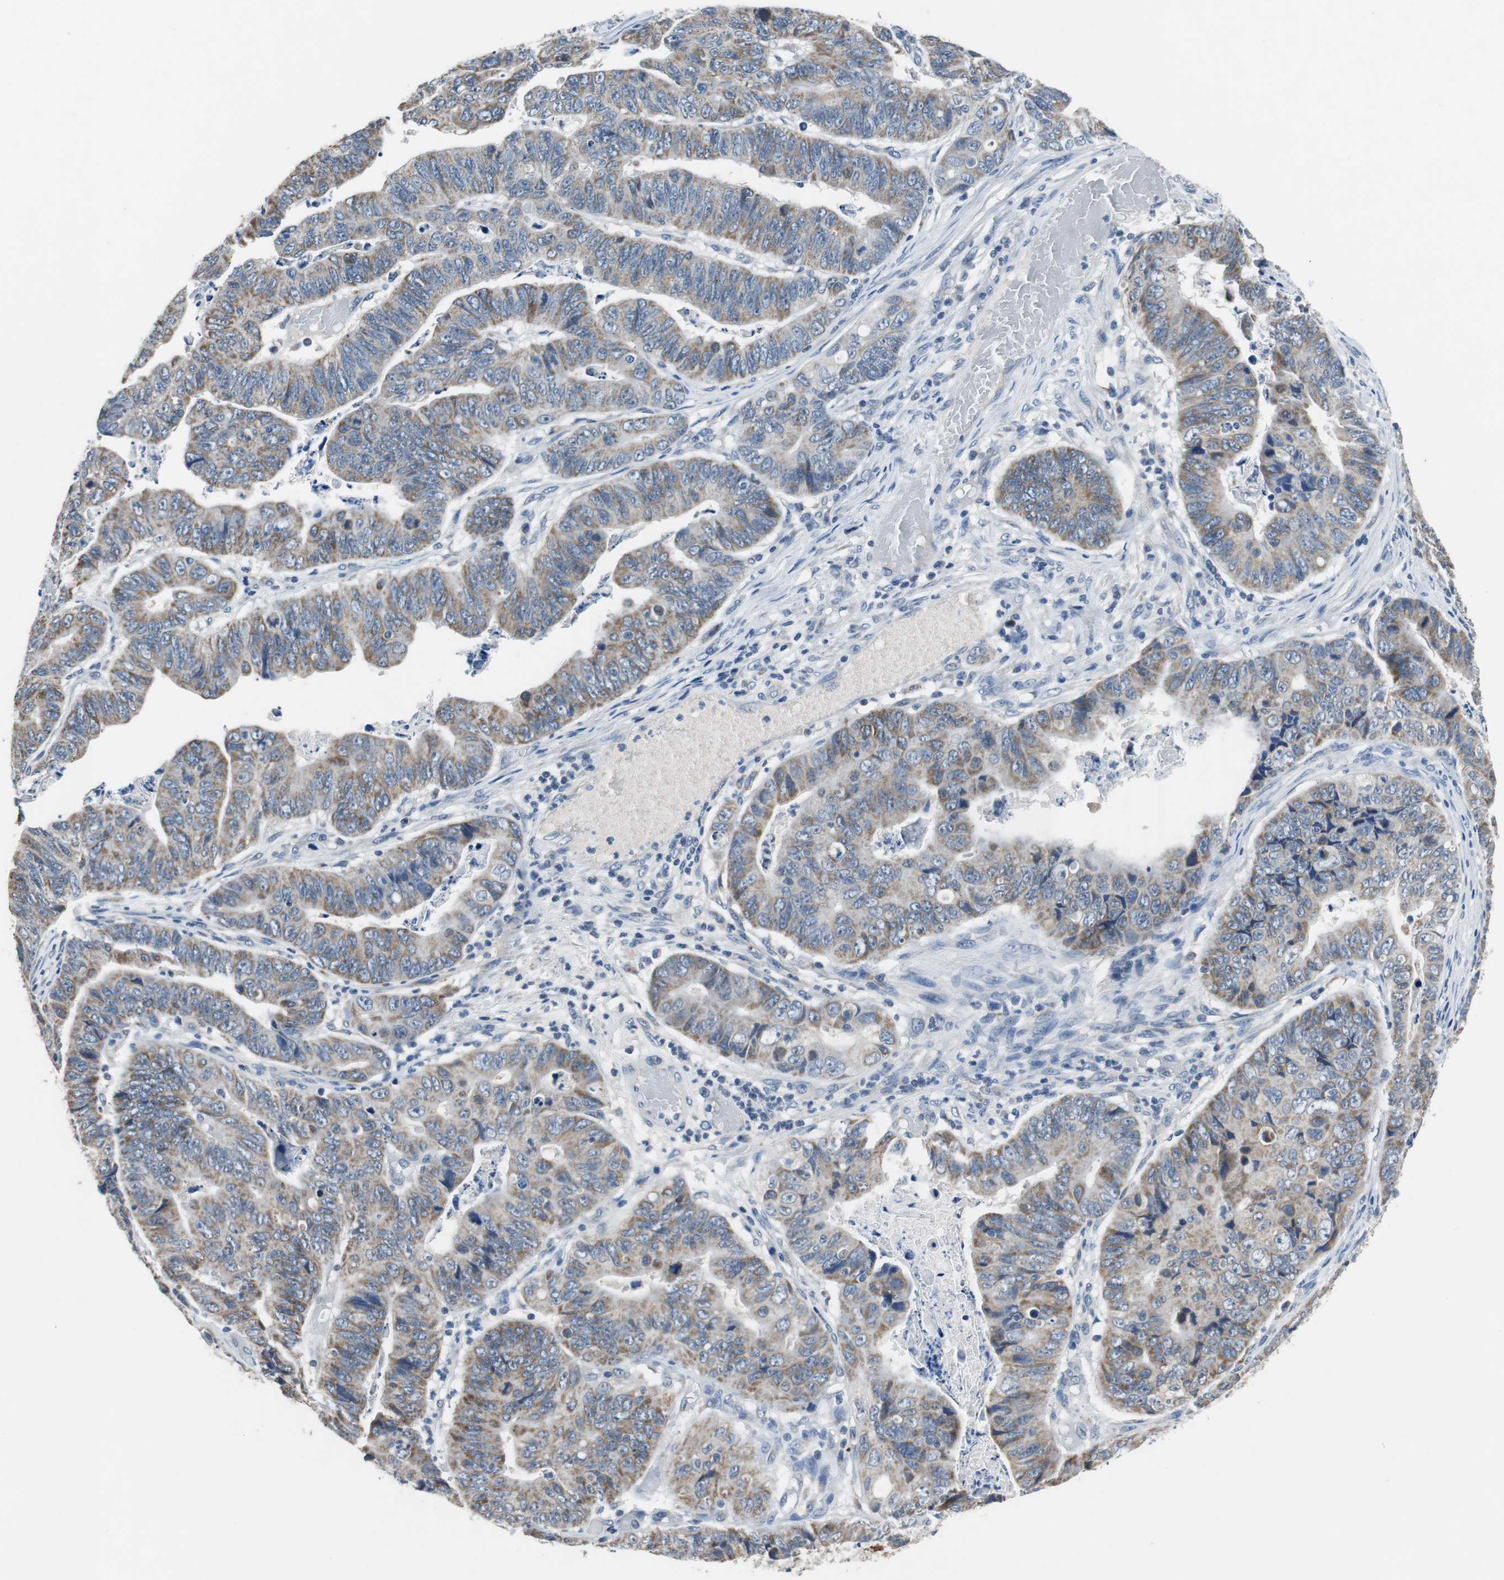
{"staining": {"intensity": "moderate", "quantity": "25%-75%", "location": "cytoplasmic/membranous"}, "tissue": "stomach cancer", "cell_type": "Tumor cells", "image_type": "cancer", "snomed": [{"axis": "morphology", "description": "Adenocarcinoma, NOS"}, {"axis": "topography", "description": "Stomach, lower"}], "caption": "Stomach adenocarcinoma stained for a protein displays moderate cytoplasmic/membranous positivity in tumor cells. Immunohistochemistry stains the protein in brown and the nuclei are stained blue.", "gene": "NLGN1", "patient": {"sex": "male", "age": 77}}